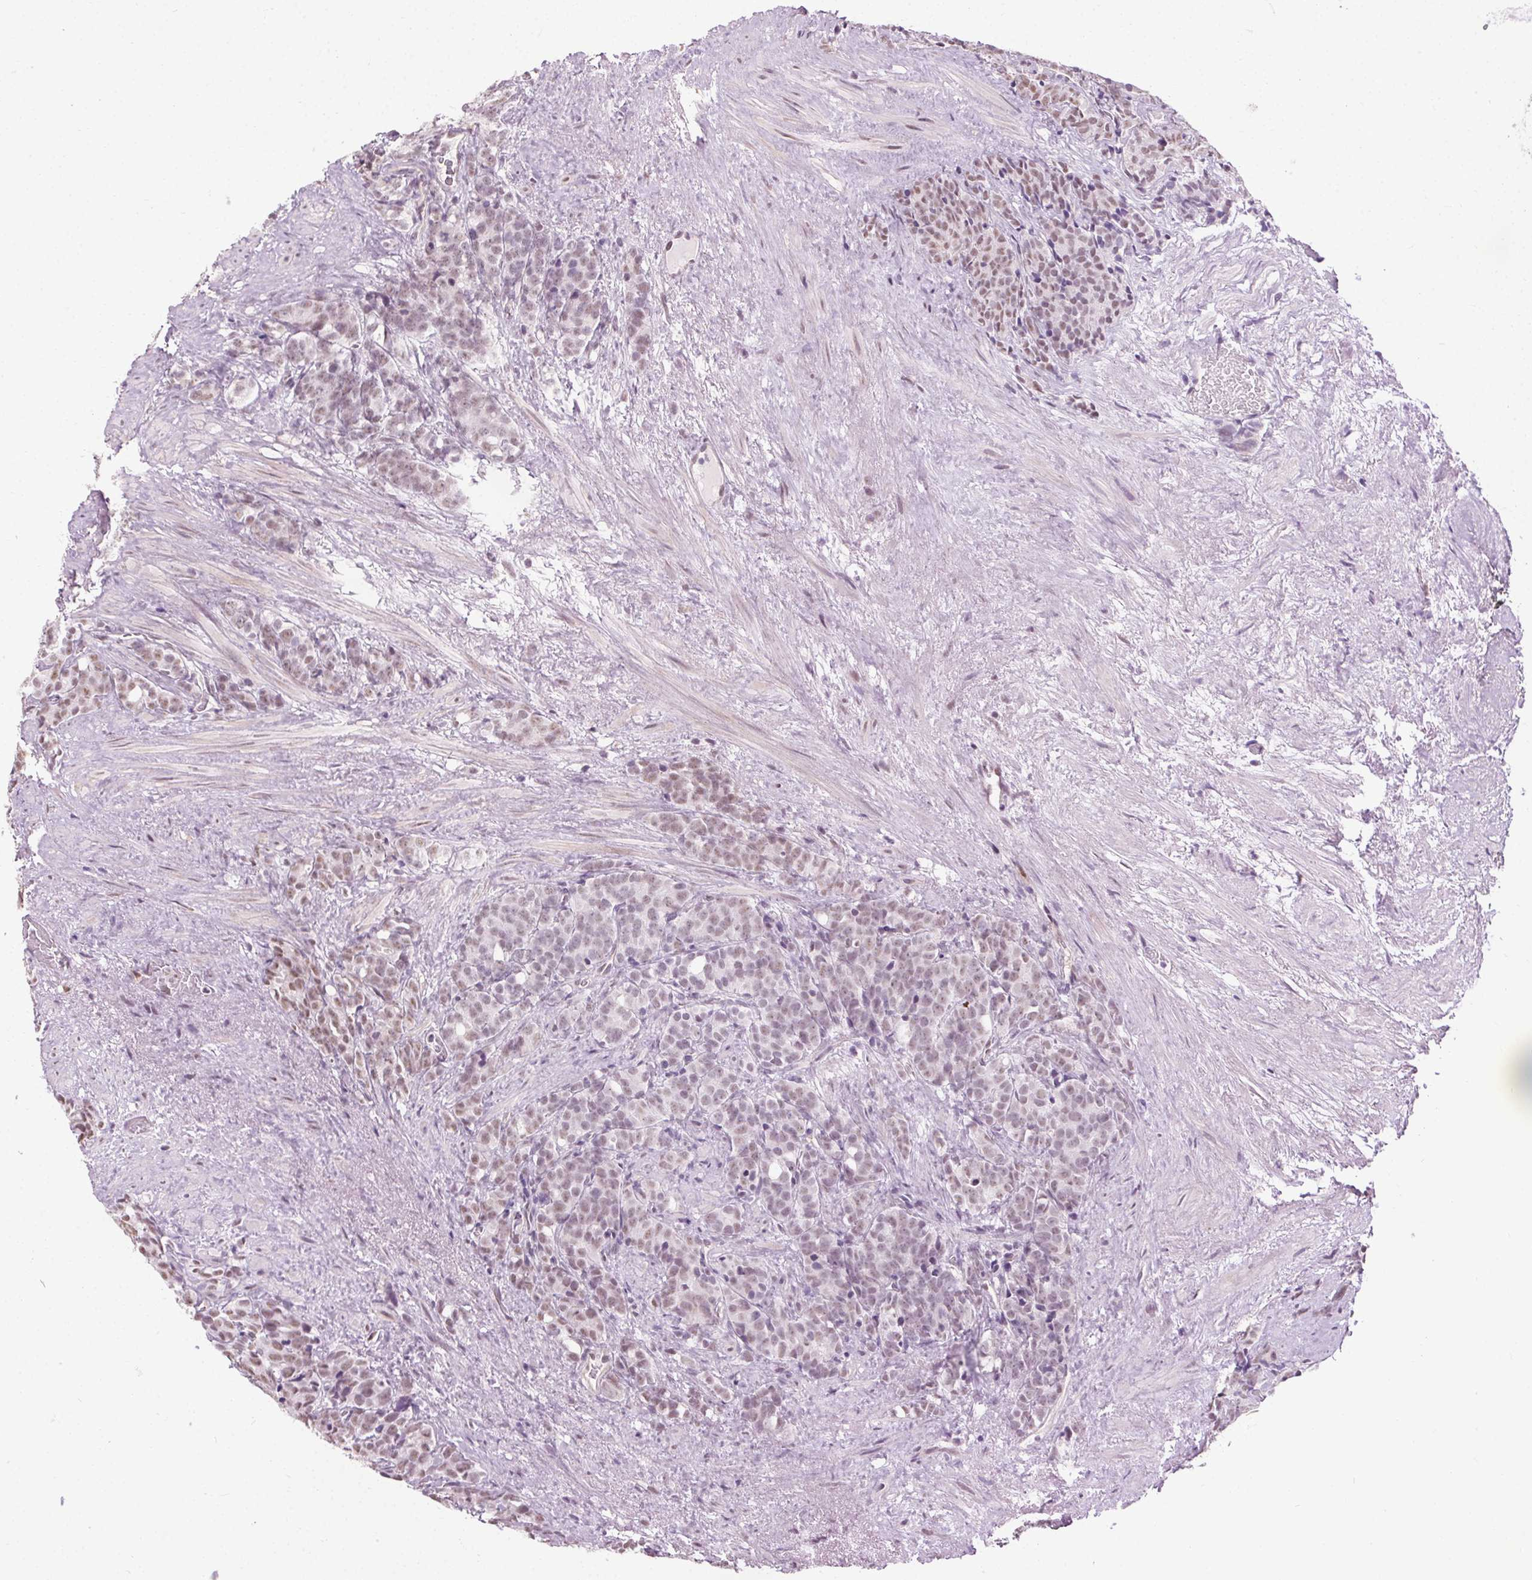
{"staining": {"intensity": "weak", "quantity": "25%-75%", "location": "nuclear"}, "tissue": "prostate cancer", "cell_type": "Tumor cells", "image_type": "cancer", "snomed": [{"axis": "morphology", "description": "Adenocarcinoma, High grade"}, {"axis": "topography", "description": "Prostate"}], "caption": "Prostate high-grade adenocarcinoma was stained to show a protein in brown. There is low levels of weak nuclear positivity in about 25%-75% of tumor cells. The staining was performed using DAB (3,3'-diaminobenzidine) to visualize the protein expression in brown, while the nuclei were stained in blue with hematoxylin (Magnification: 20x).", "gene": "CEBPA", "patient": {"sex": "male", "age": 84}}